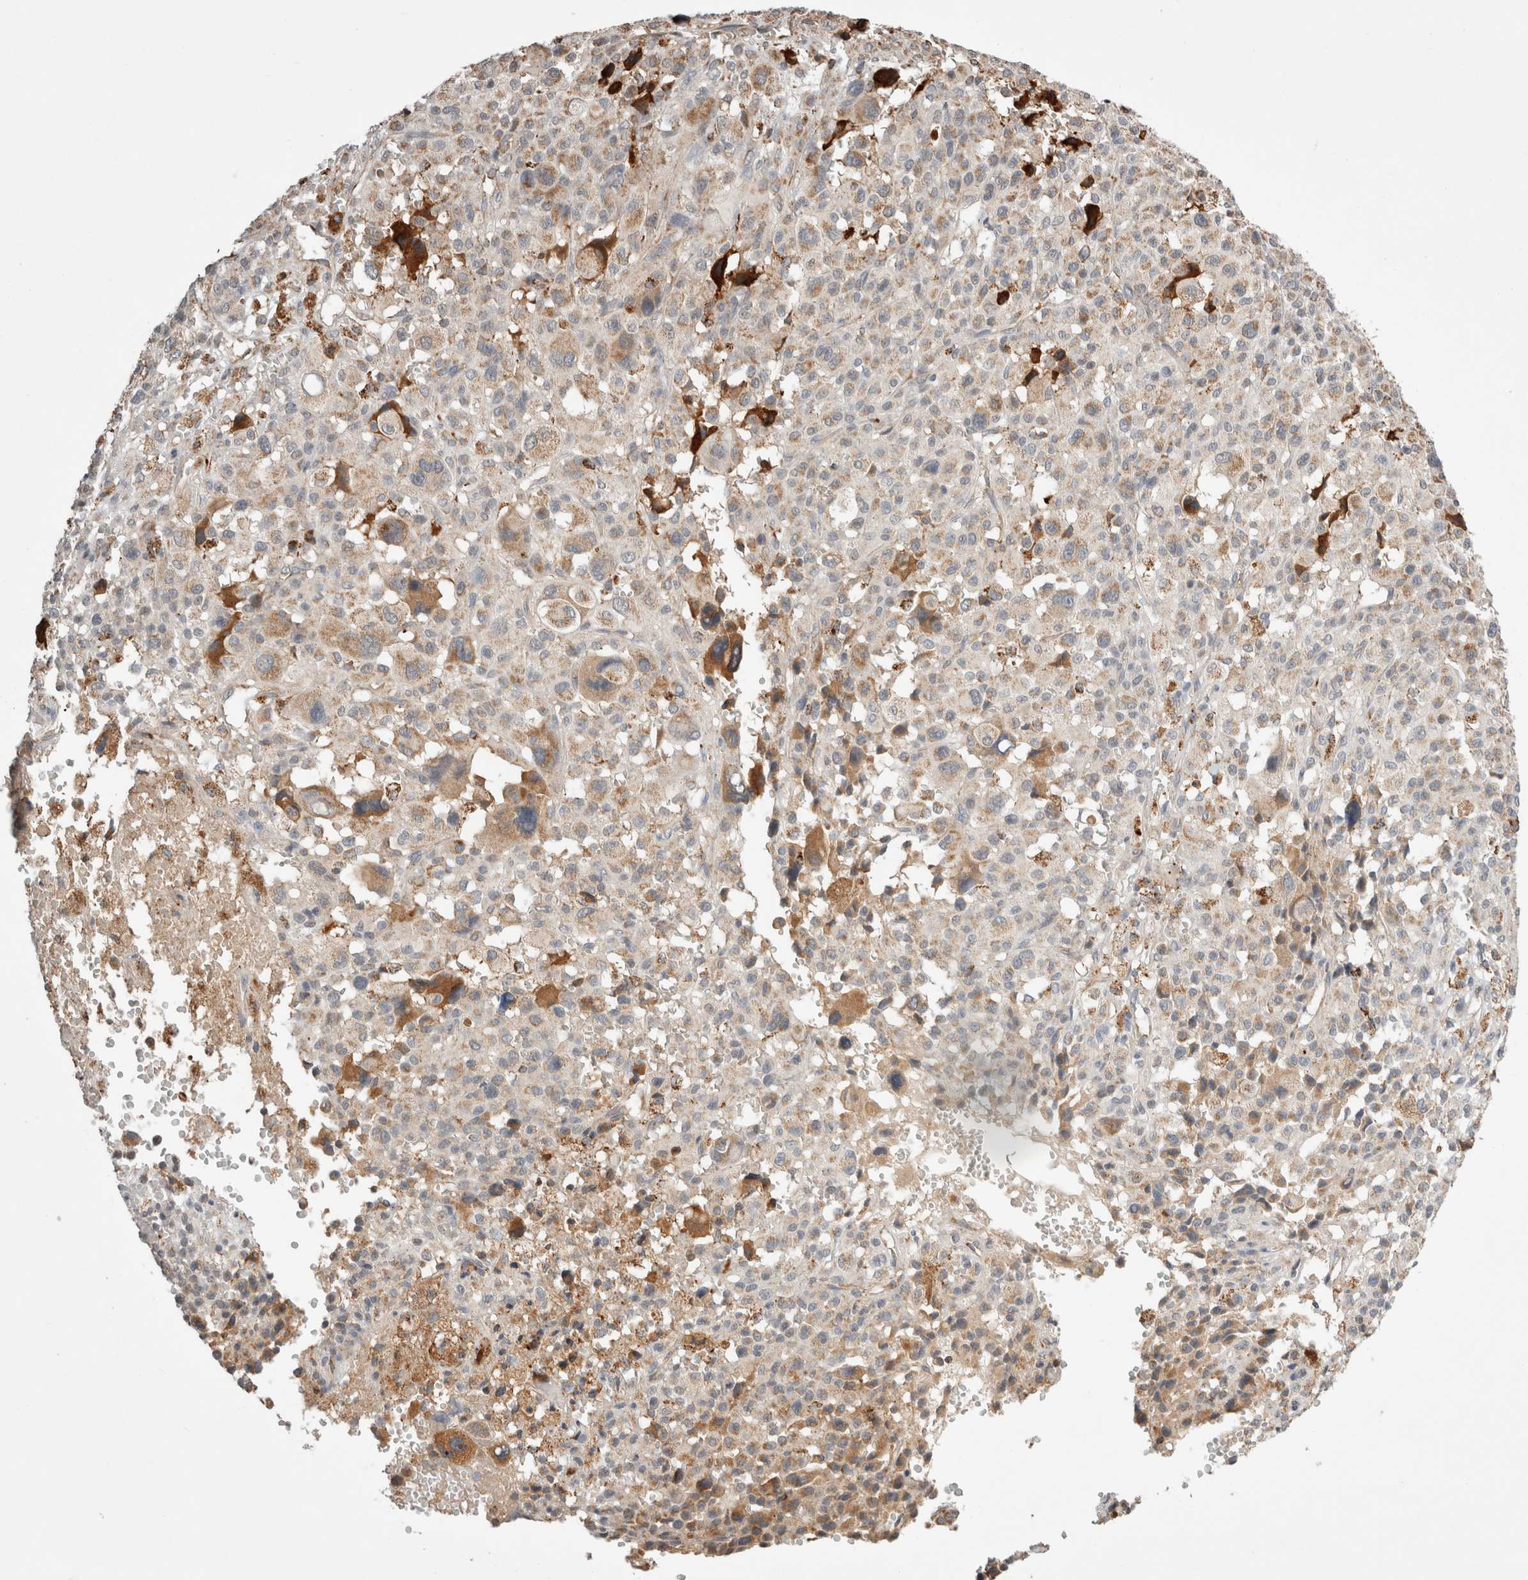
{"staining": {"intensity": "moderate", "quantity": "<25%", "location": "cytoplasmic/membranous"}, "tissue": "melanoma", "cell_type": "Tumor cells", "image_type": "cancer", "snomed": [{"axis": "morphology", "description": "Malignant melanoma, Metastatic site"}, {"axis": "topography", "description": "Skin"}], "caption": "IHC micrograph of human malignant melanoma (metastatic site) stained for a protein (brown), which demonstrates low levels of moderate cytoplasmic/membranous expression in about <25% of tumor cells.", "gene": "HROB", "patient": {"sex": "female", "age": 74}}